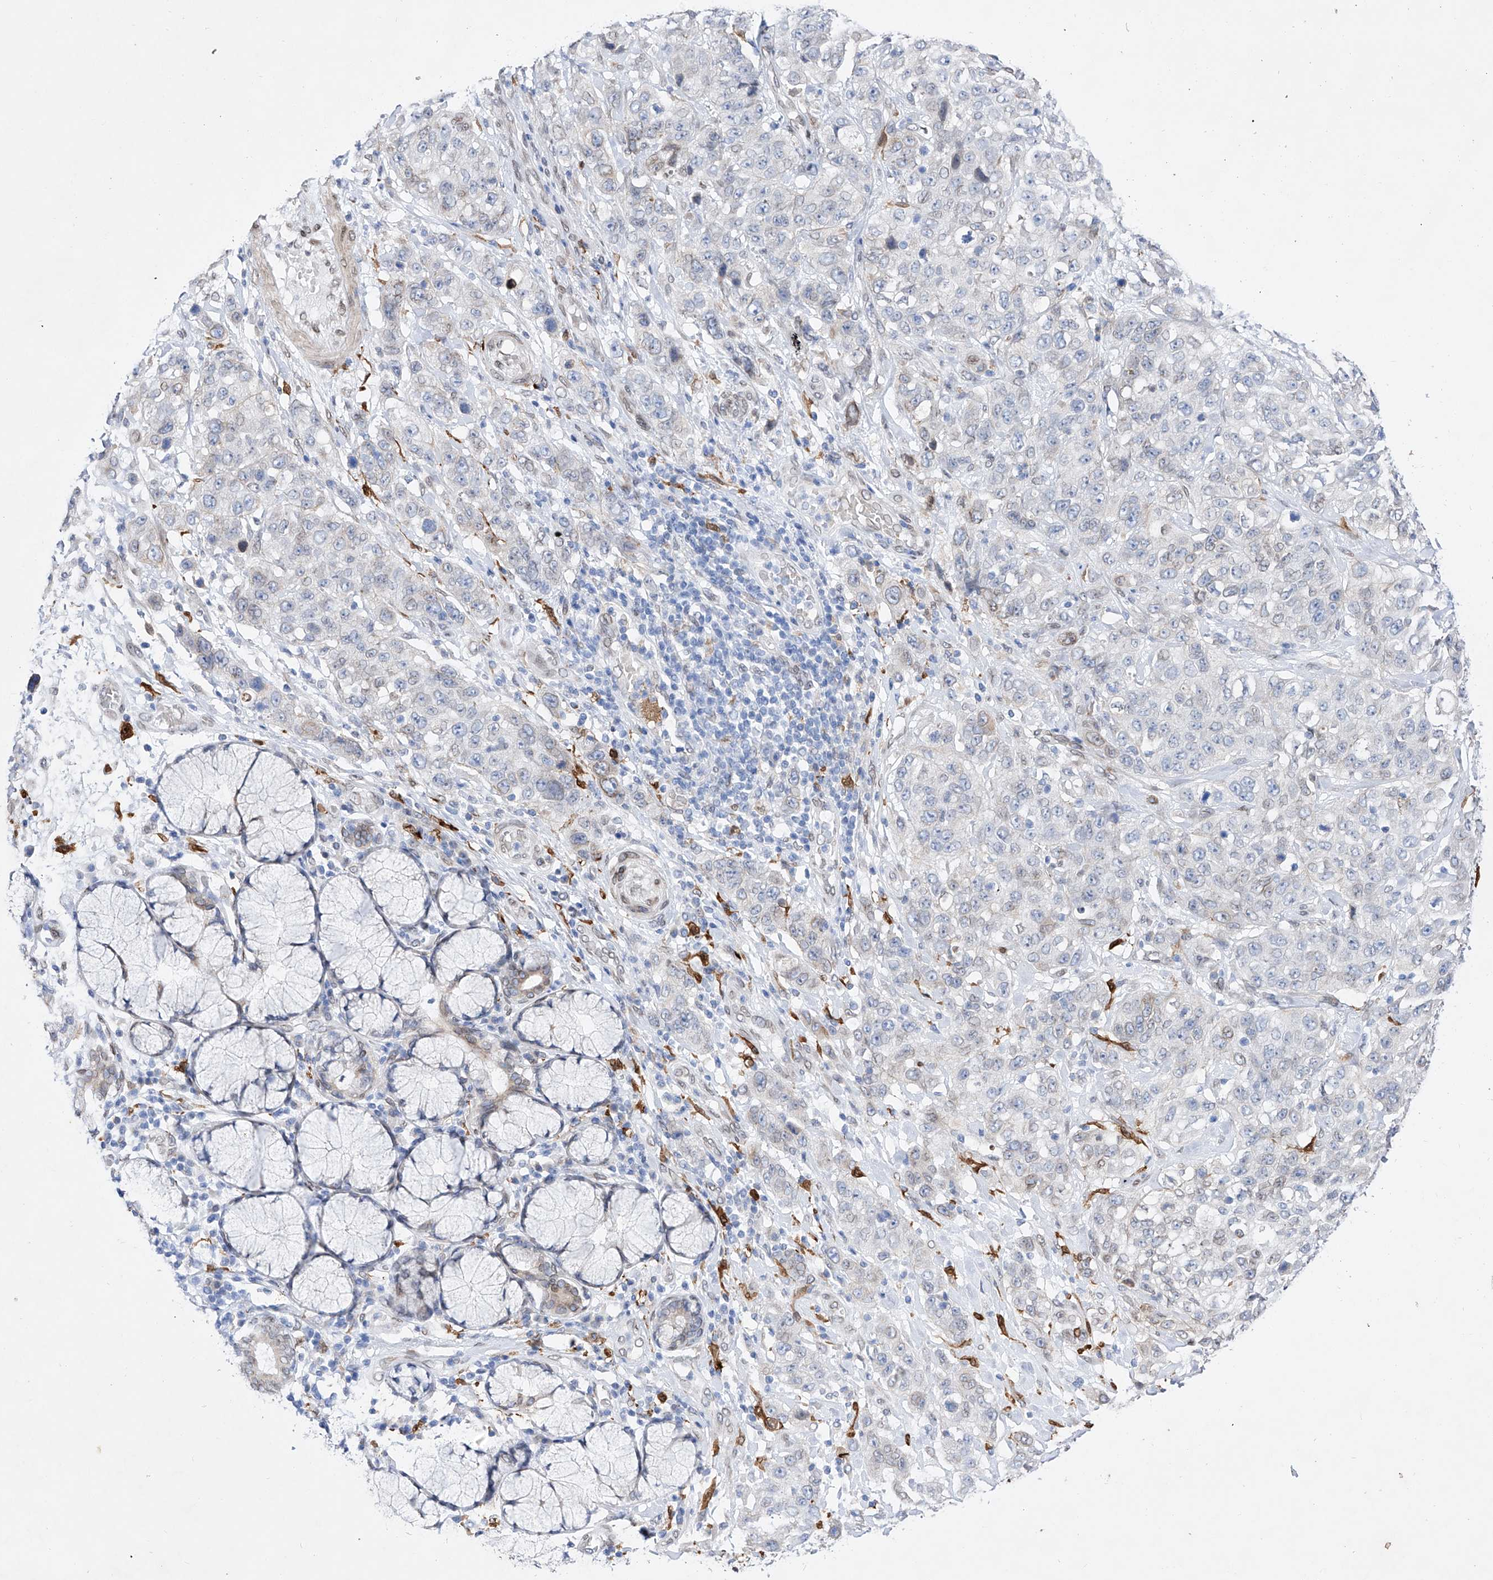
{"staining": {"intensity": "negative", "quantity": "none", "location": "none"}, "tissue": "stomach cancer", "cell_type": "Tumor cells", "image_type": "cancer", "snomed": [{"axis": "morphology", "description": "Adenocarcinoma, NOS"}, {"axis": "topography", "description": "Stomach"}], "caption": "DAB (3,3'-diaminobenzidine) immunohistochemical staining of human stomach adenocarcinoma demonstrates no significant positivity in tumor cells. (IHC, brightfield microscopy, high magnification).", "gene": "LCLAT1", "patient": {"sex": "male", "age": 48}}